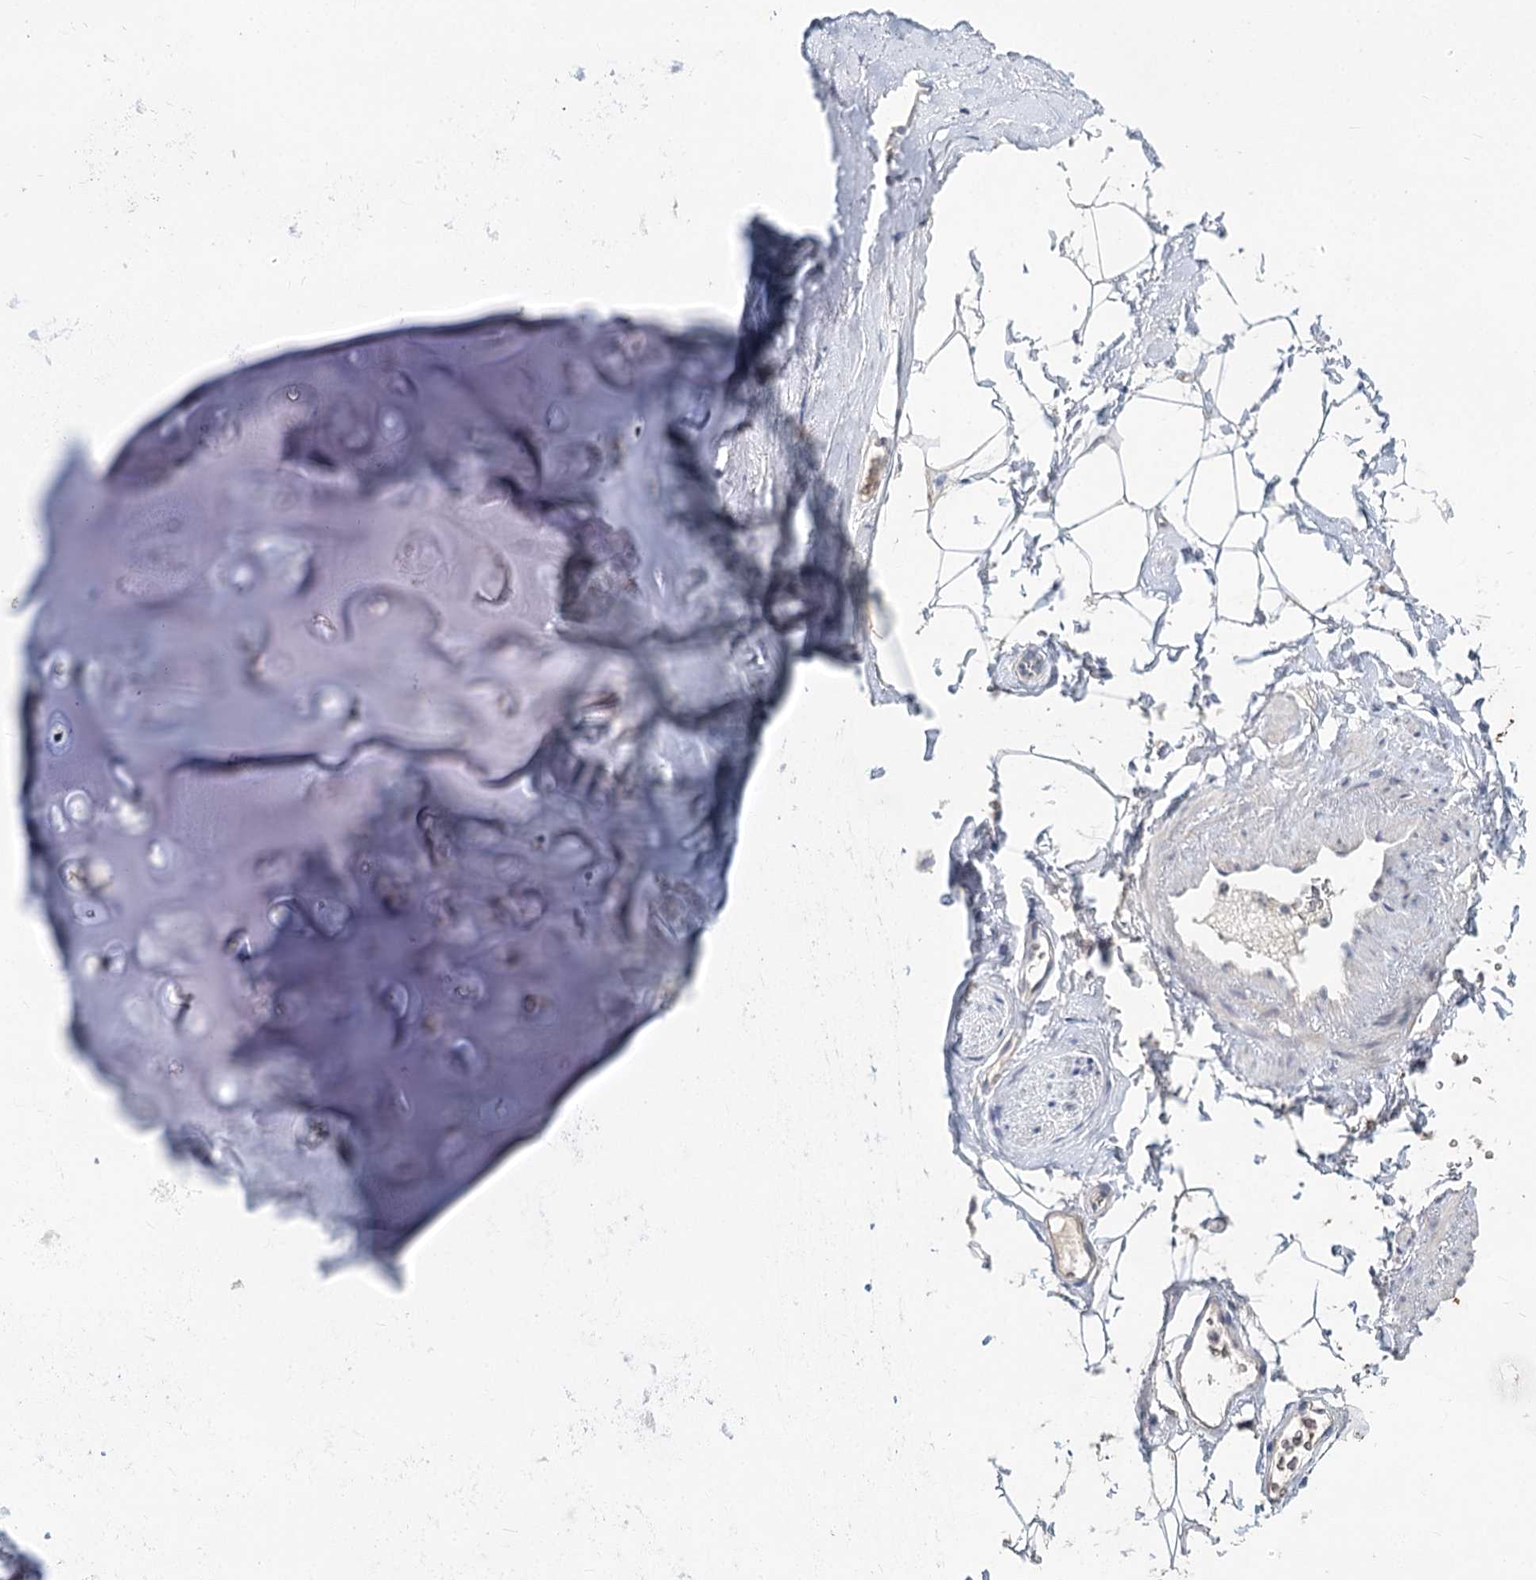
{"staining": {"intensity": "negative", "quantity": "none", "location": "none"}, "tissue": "adipose tissue", "cell_type": "Adipocytes", "image_type": "normal", "snomed": [{"axis": "morphology", "description": "Normal tissue, NOS"}, {"axis": "topography", "description": "Cartilage tissue"}, {"axis": "topography", "description": "Bronchus"}], "caption": "DAB (3,3'-diaminobenzidine) immunohistochemical staining of normal human adipose tissue demonstrates no significant expression in adipocytes.", "gene": "FBXO7", "patient": {"sex": "female", "age": 73}}